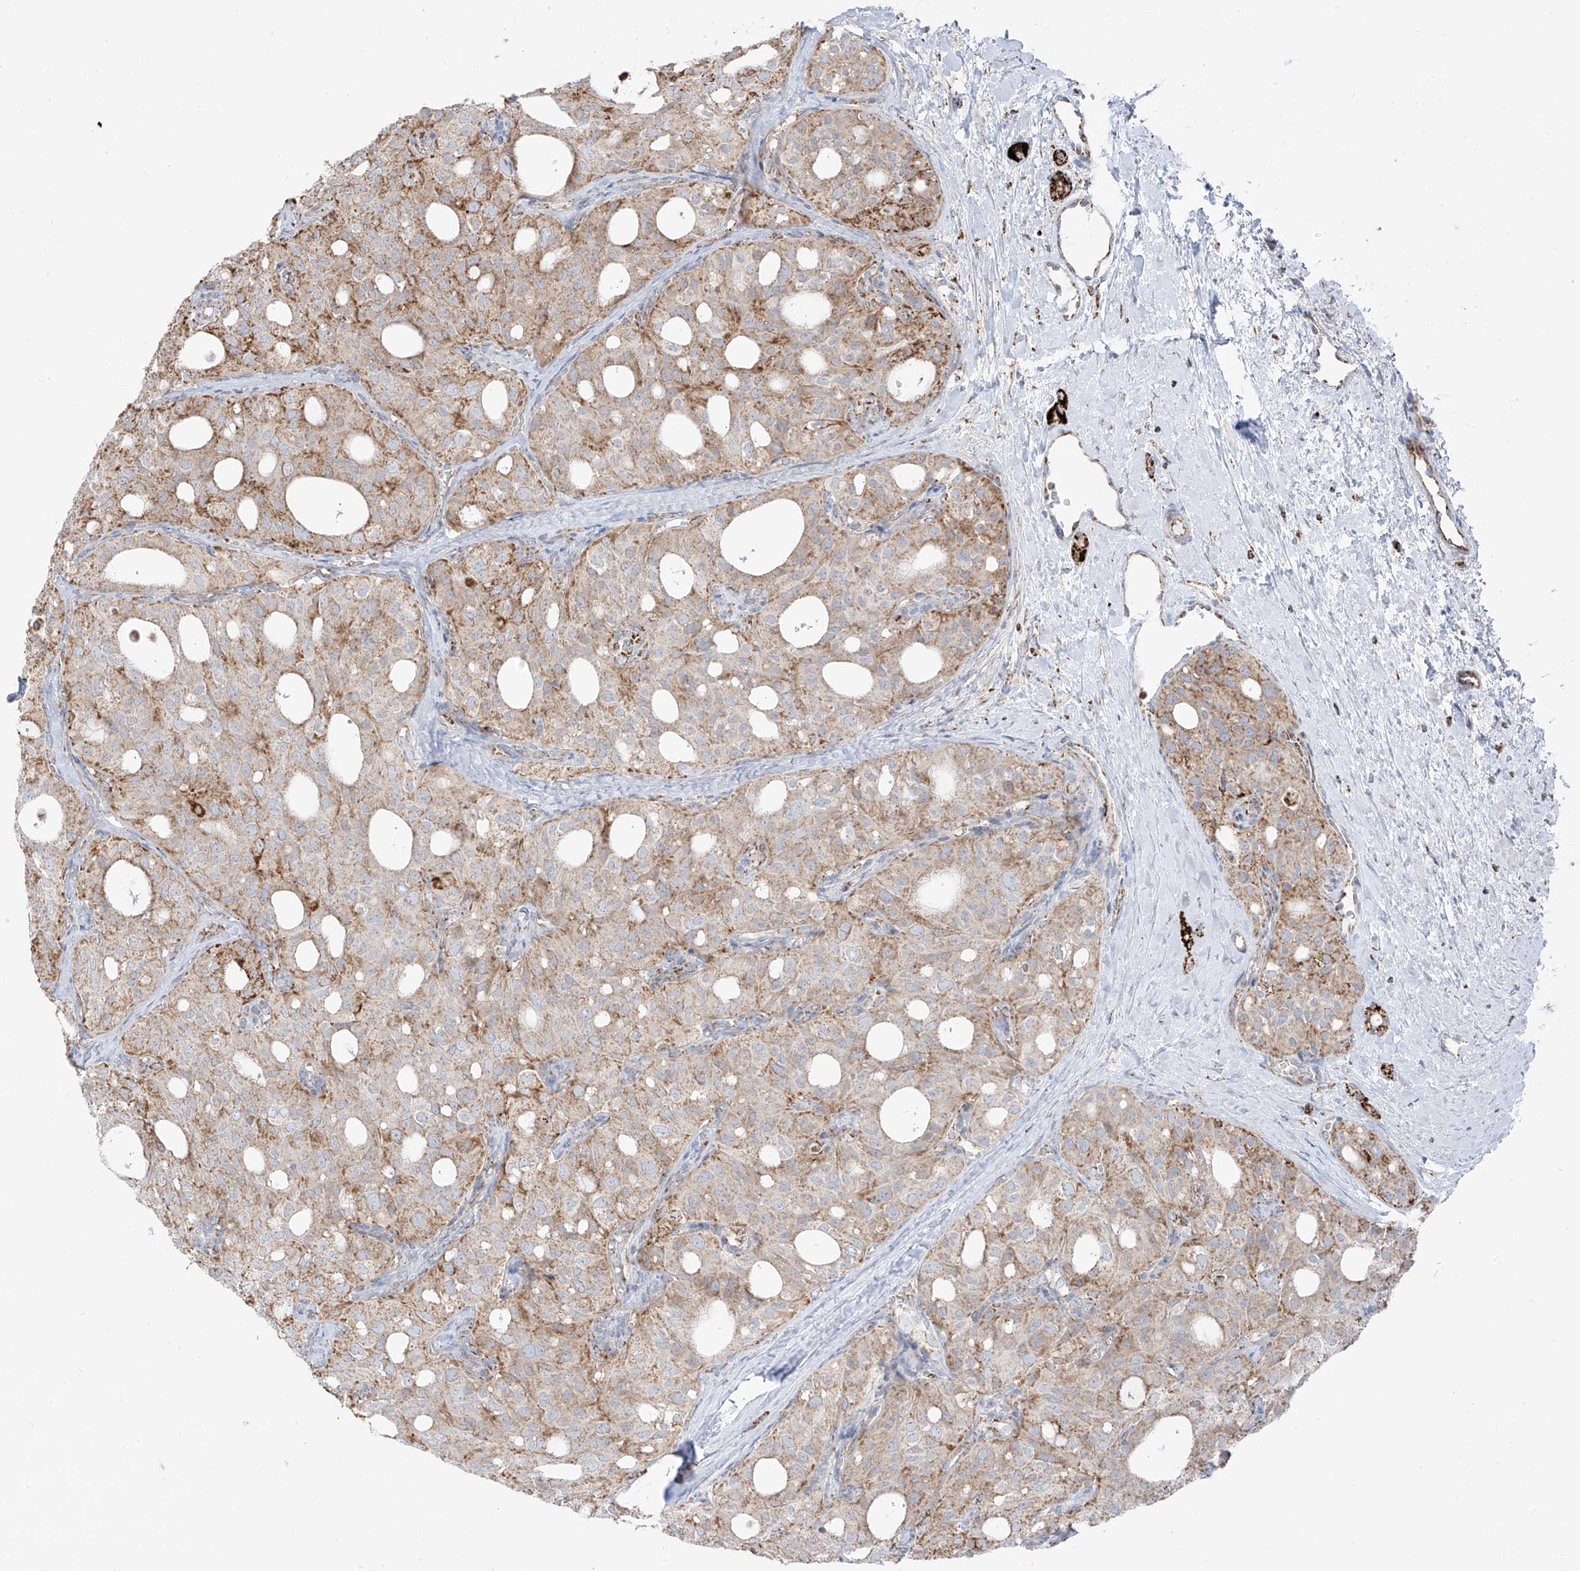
{"staining": {"intensity": "weak", "quantity": ">75%", "location": "cytoplasmic/membranous"}, "tissue": "thyroid cancer", "cell_type": "Tumor cells", "image_type": "cancer", "snomed": [{"axis": "morphology", "description": "Follicular adenoma carcinoma, NOS"}, {"axis": "topography", "description": "Thyroid gland"}], "caption": "Immunohistochemistry (IHC) (DAB) staining of thyroid cancer (follicular adenoma carcinoma) exhibits weak cytoplasmic/membranous protein staining in approximately >75% of tumor cells.", "gene": "ETHE1", "patient": {"sex": "male", "age": 75}}